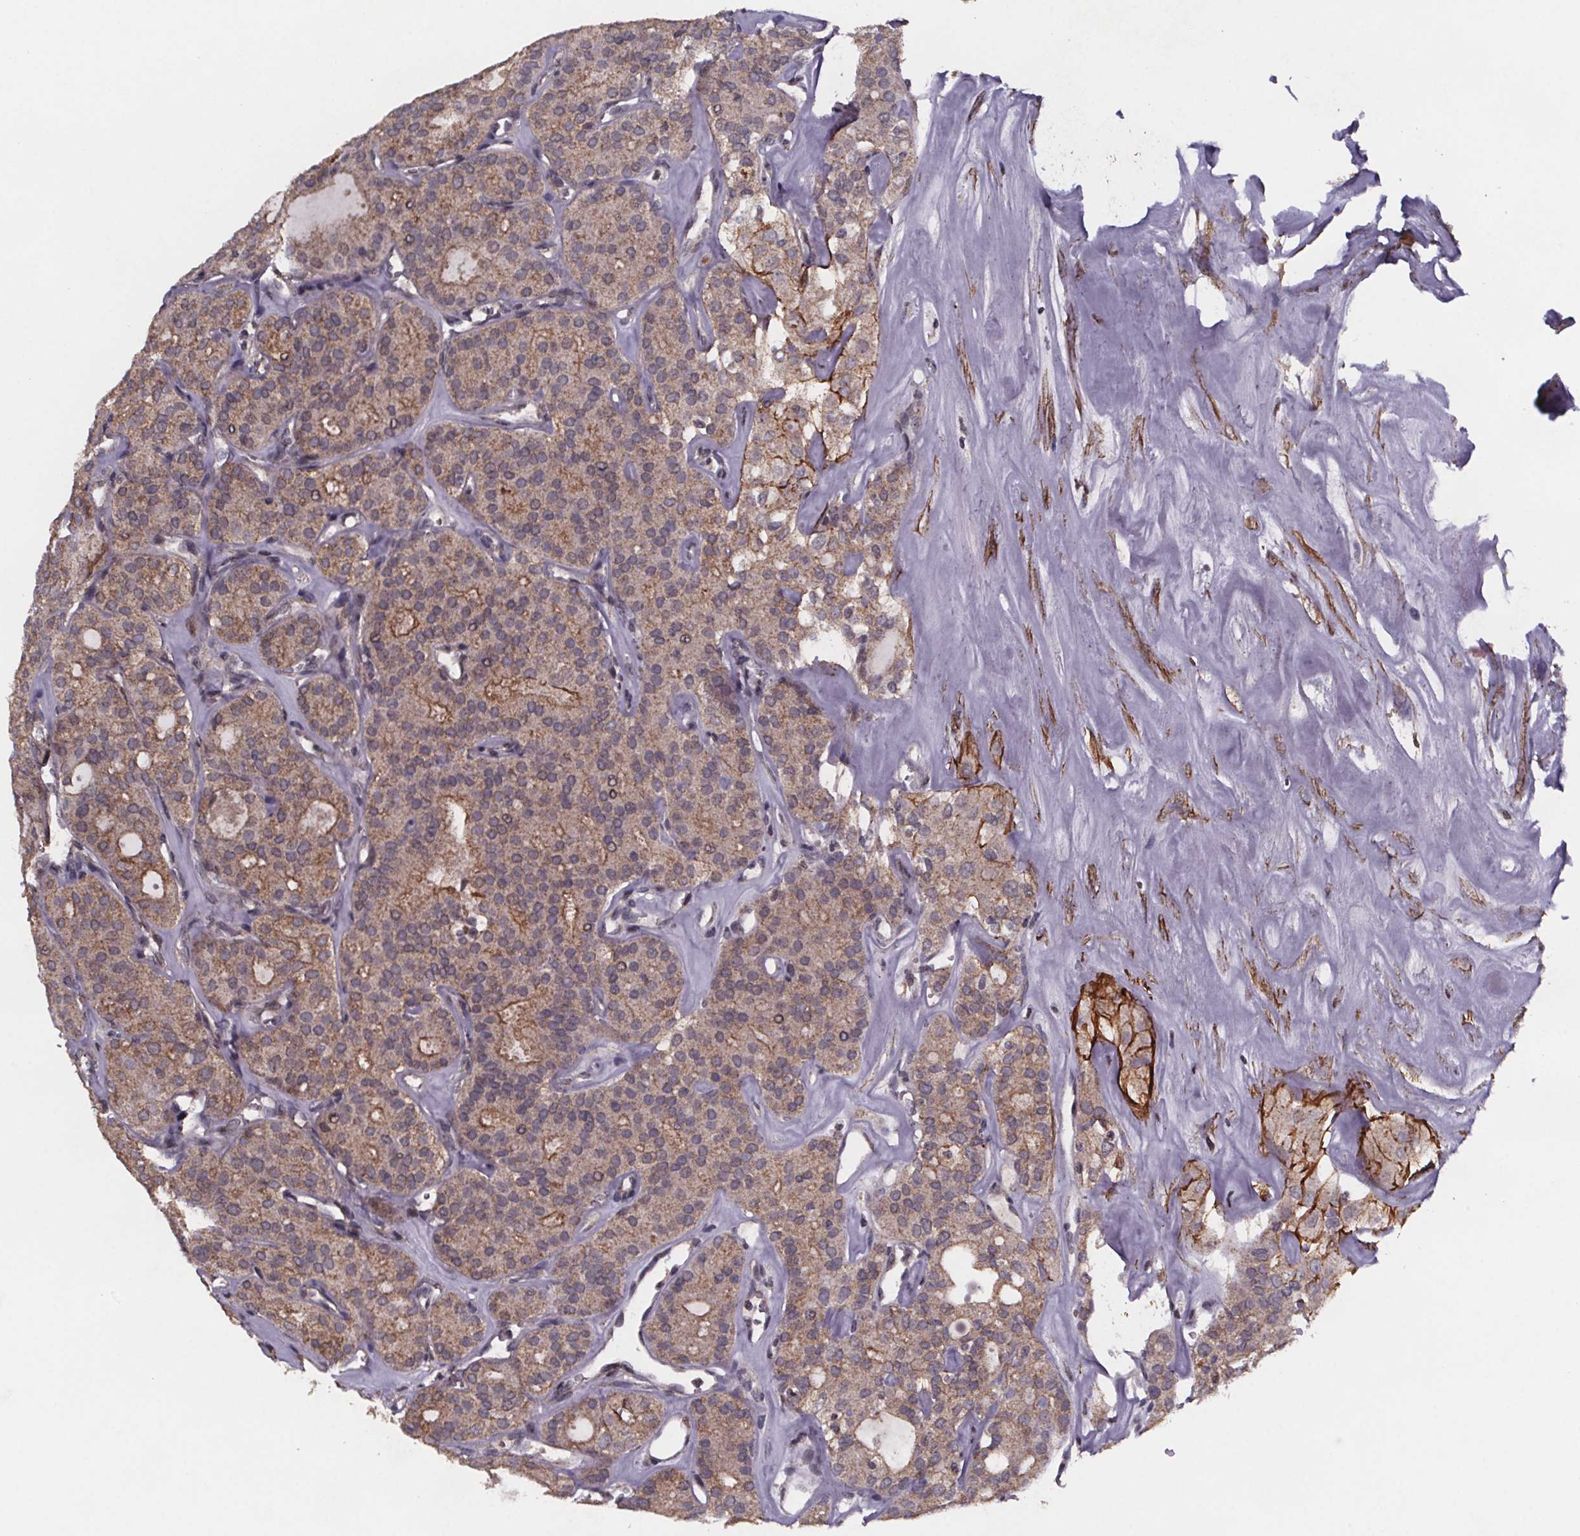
{"staining": {"intensity": "moderate", "quantity": "<25%", "location": "cytoplasmic/membranous"}, "tissue": "thyroid cancer", "cell_type": "Tumor cells", "image_type": "cancer", "snomed": [{"axis": "morphology", "description": "Follicular adenoma carcinoma, NOS"}, {"axis": "topography", "description": "Thyroid gland"}], "caption": "Immunohistochemical staining of thyroid follicular adenoma carcinoma displays low levels of moderate cytoplasmic/membranous positivity in about <25% of tumor cells.", "gene": "PALLD", "patient": {"sex": "male", "age": 75}}